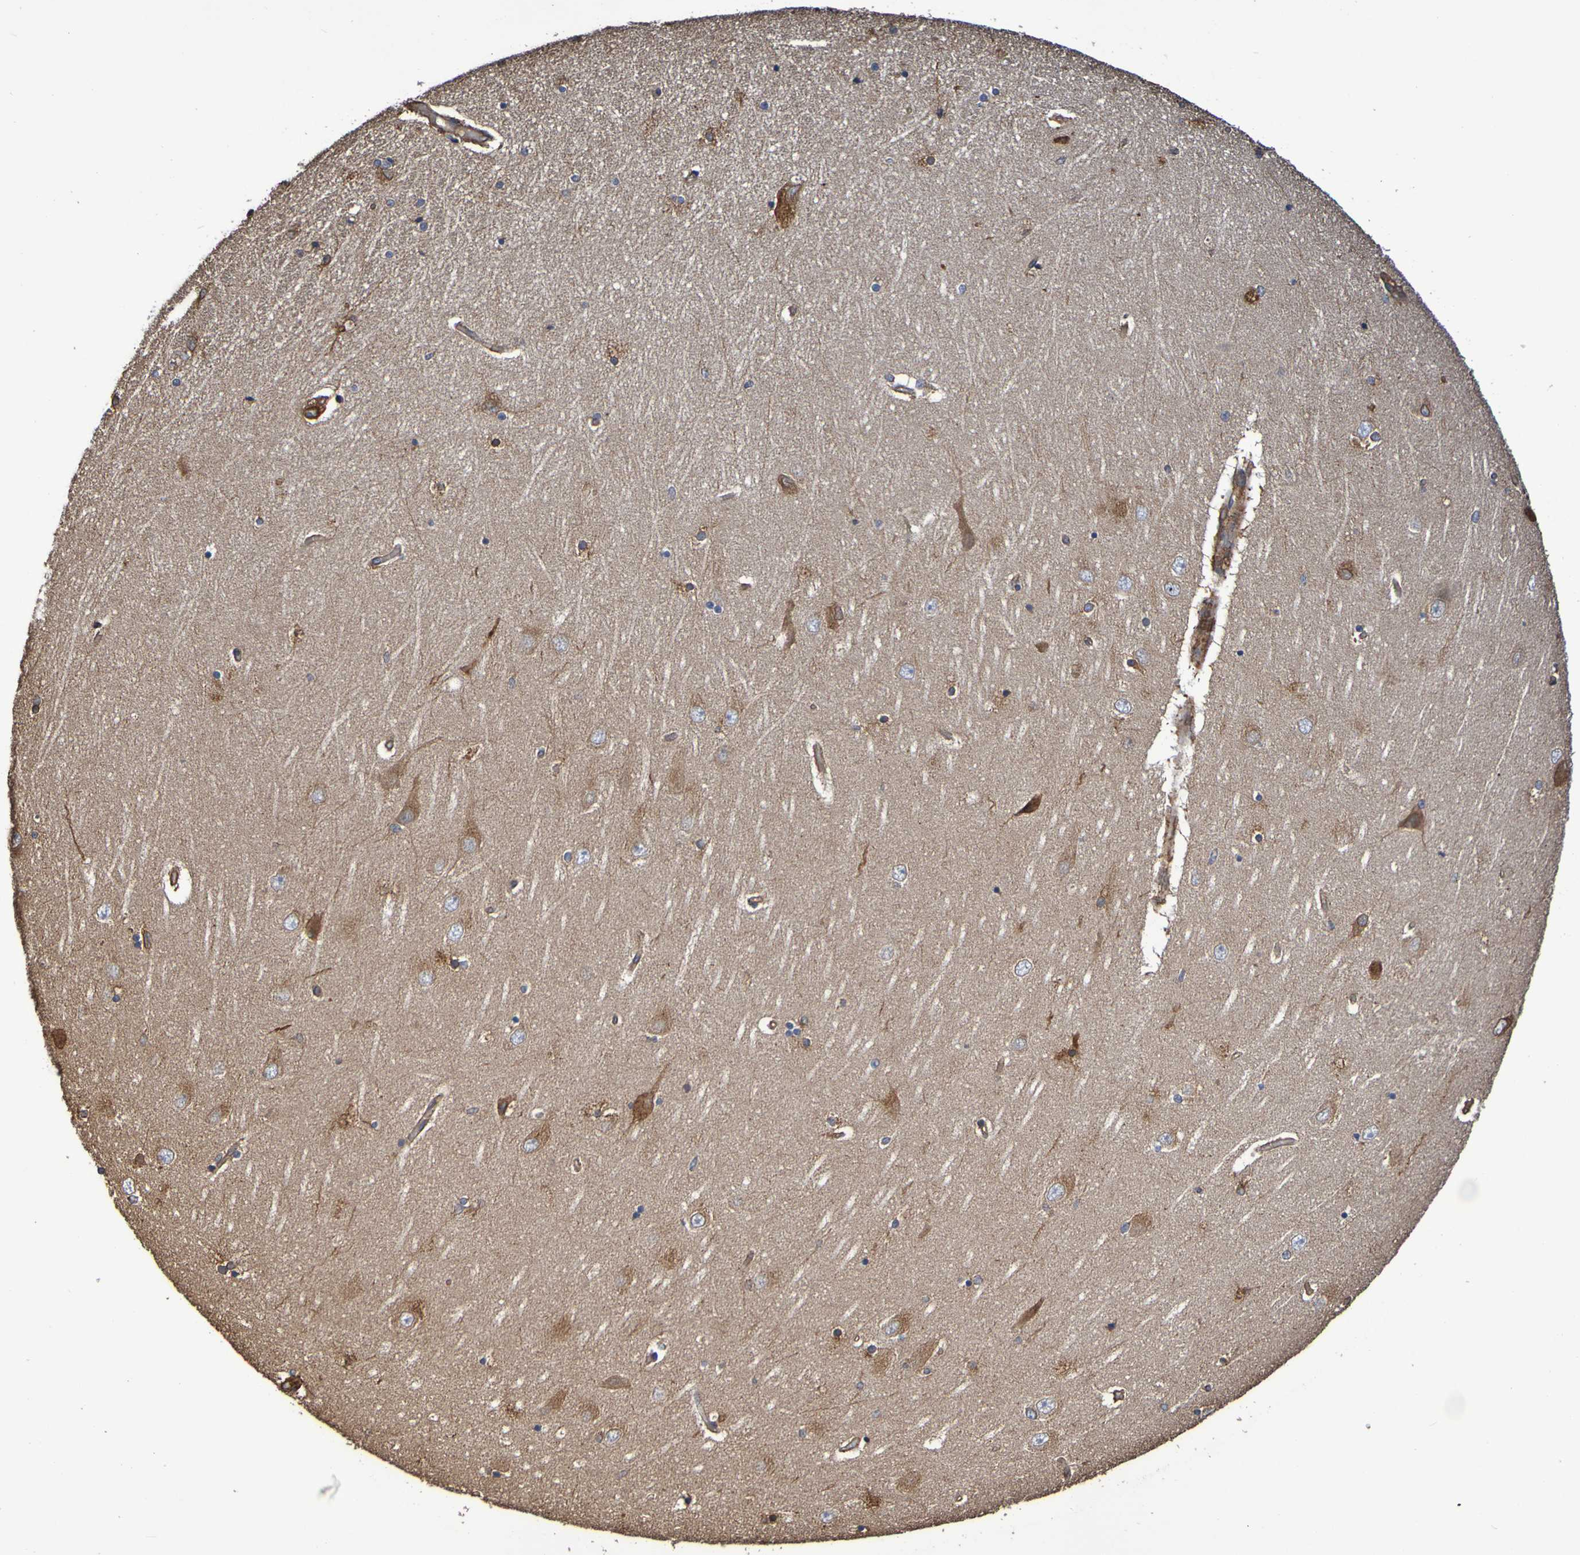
{"staining": {"intensity": "weak", "quantity": ">75%", "location": "cytoplasmic/membranous"}, "tissue": "hippocampus", "cell_type": "Glial cells", "image_type": "normal", "snomed": [{"axis": "morphology", "description": "Normal tissue, NOS"}, {"axis": "topography", "description": "Hippocampus"}], "caption": "IHC of normal hippocampus demonstrates low levels of weak cytoplasmic/membranous staining in approximately >75% of glial cells.", "gene": "RAB11A", "patient": {"sex": "female", "age": 54}}